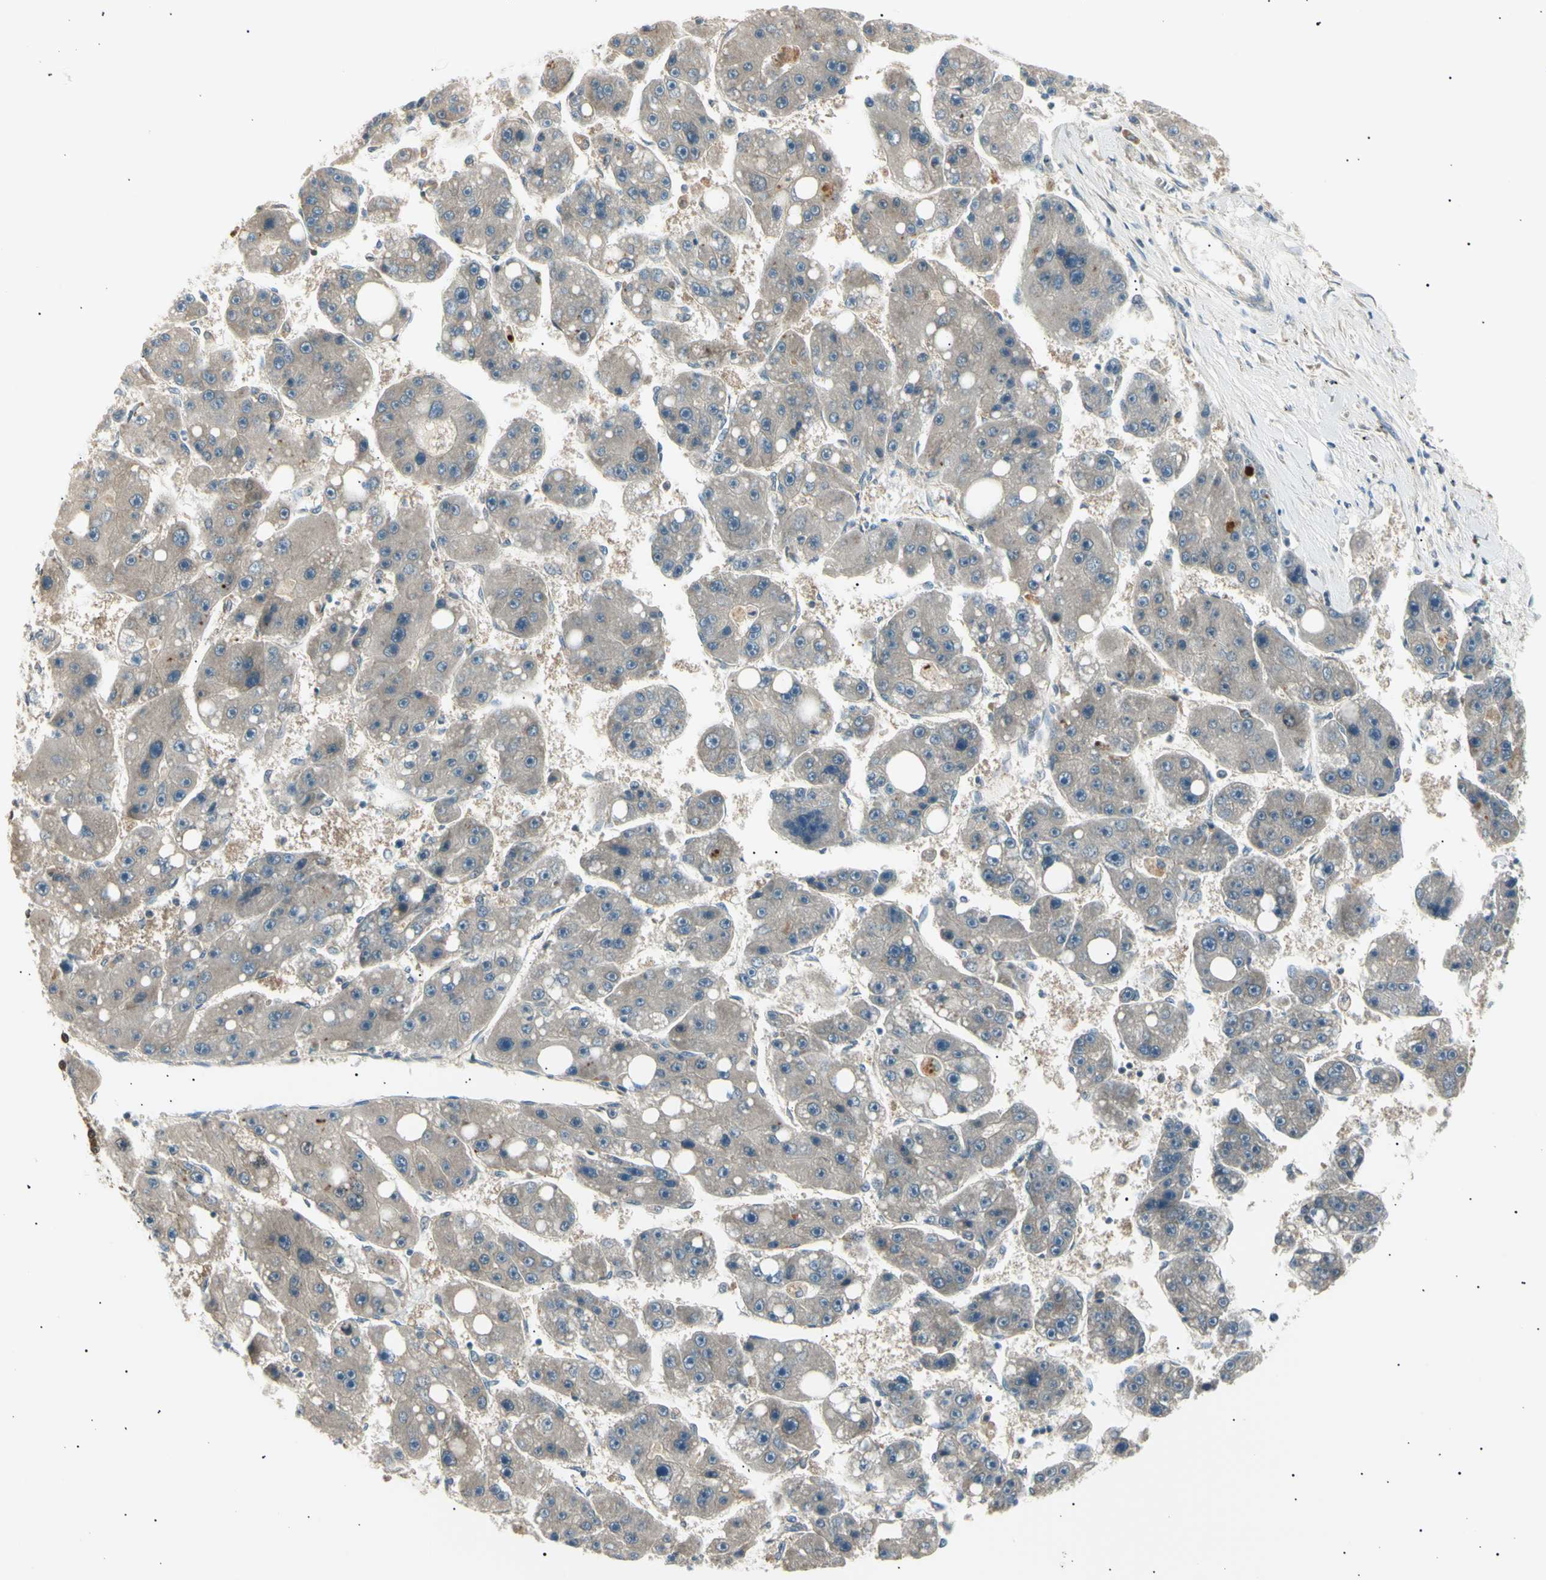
{"staining": {"intensity": "weak", "quantity": ">75%", "location": "cytoplasmic/membranous"}, "tissue": "liver cancer", "cell_type": "Tumor cells", "image_type": "cancer", "snomed": [{"axis": "morphology", "description": "Carcinoma, Hepatocellular, NOS"}, {"axis": "topography", "description": "Liver"}], "caption": "Immunohistochemical staining of human hepatocellular carcinoma (liver) demonstrates weak cytoplasmic/membranous protein staining in about >75% of tumor cells. The staining was performed using DAB (3,3'-diaminobenzidine) to visualize the protein expression in brown, while the nuclei were stained in blue with hematoxylin (Magnification: 20x).", "gene": "LHPP", "patient": {"sex": "female", "age": 61}}